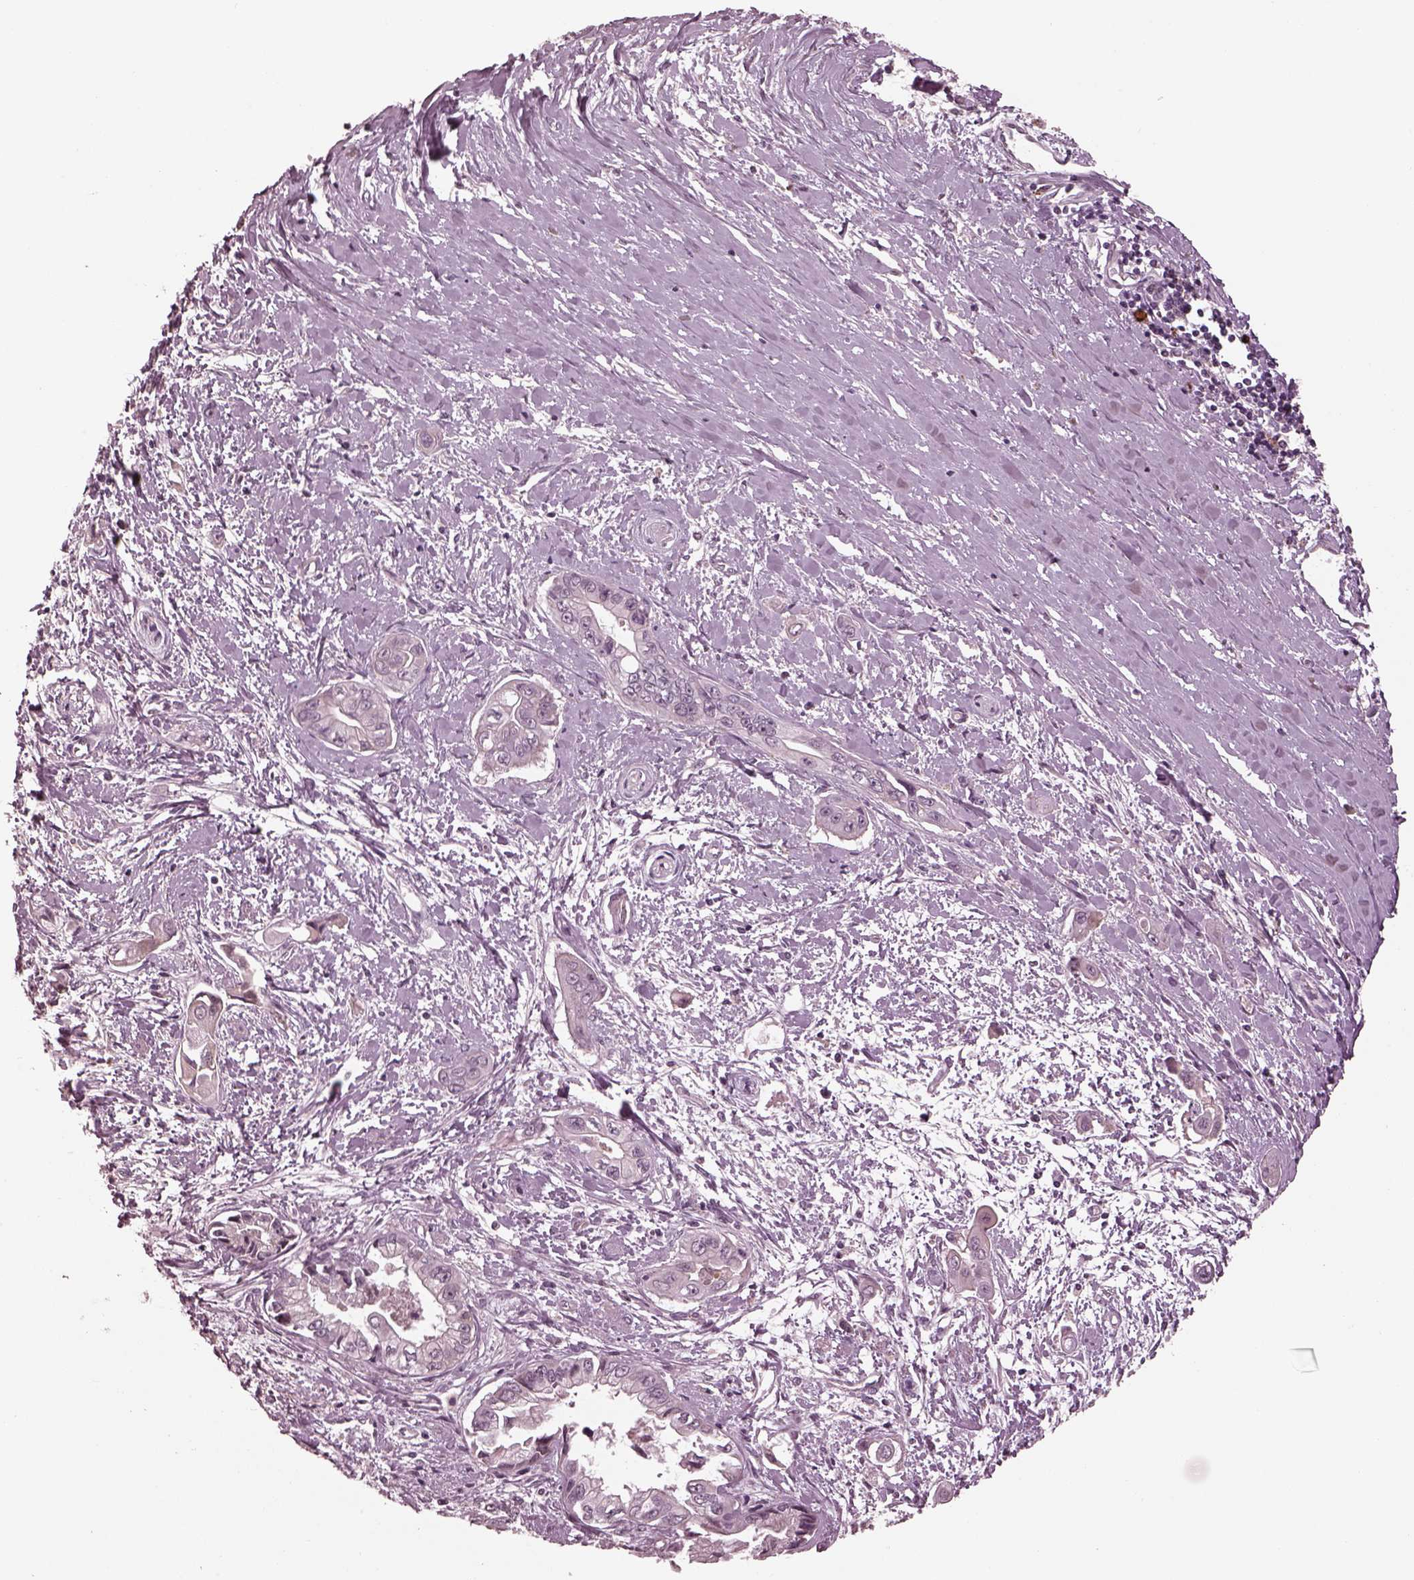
{"staining": {"intensity": "negative", "quantity": "none", "location": "none"}, "tissue": "pancreatic cancer", "cell_type": "Tumor cells", "image_type": "cancer", "snomed": [{"axis": "morphology", "description": "Adenocarcinoma, NOS"}, {"axis": "topography", "description": "Pancreas"}], "caption": "There is no significant positivity in tumor cells of adenocarcinoma (pancreatic).", "gene": "KCNA2", "patient": {"sex": "male", "age": 60}}